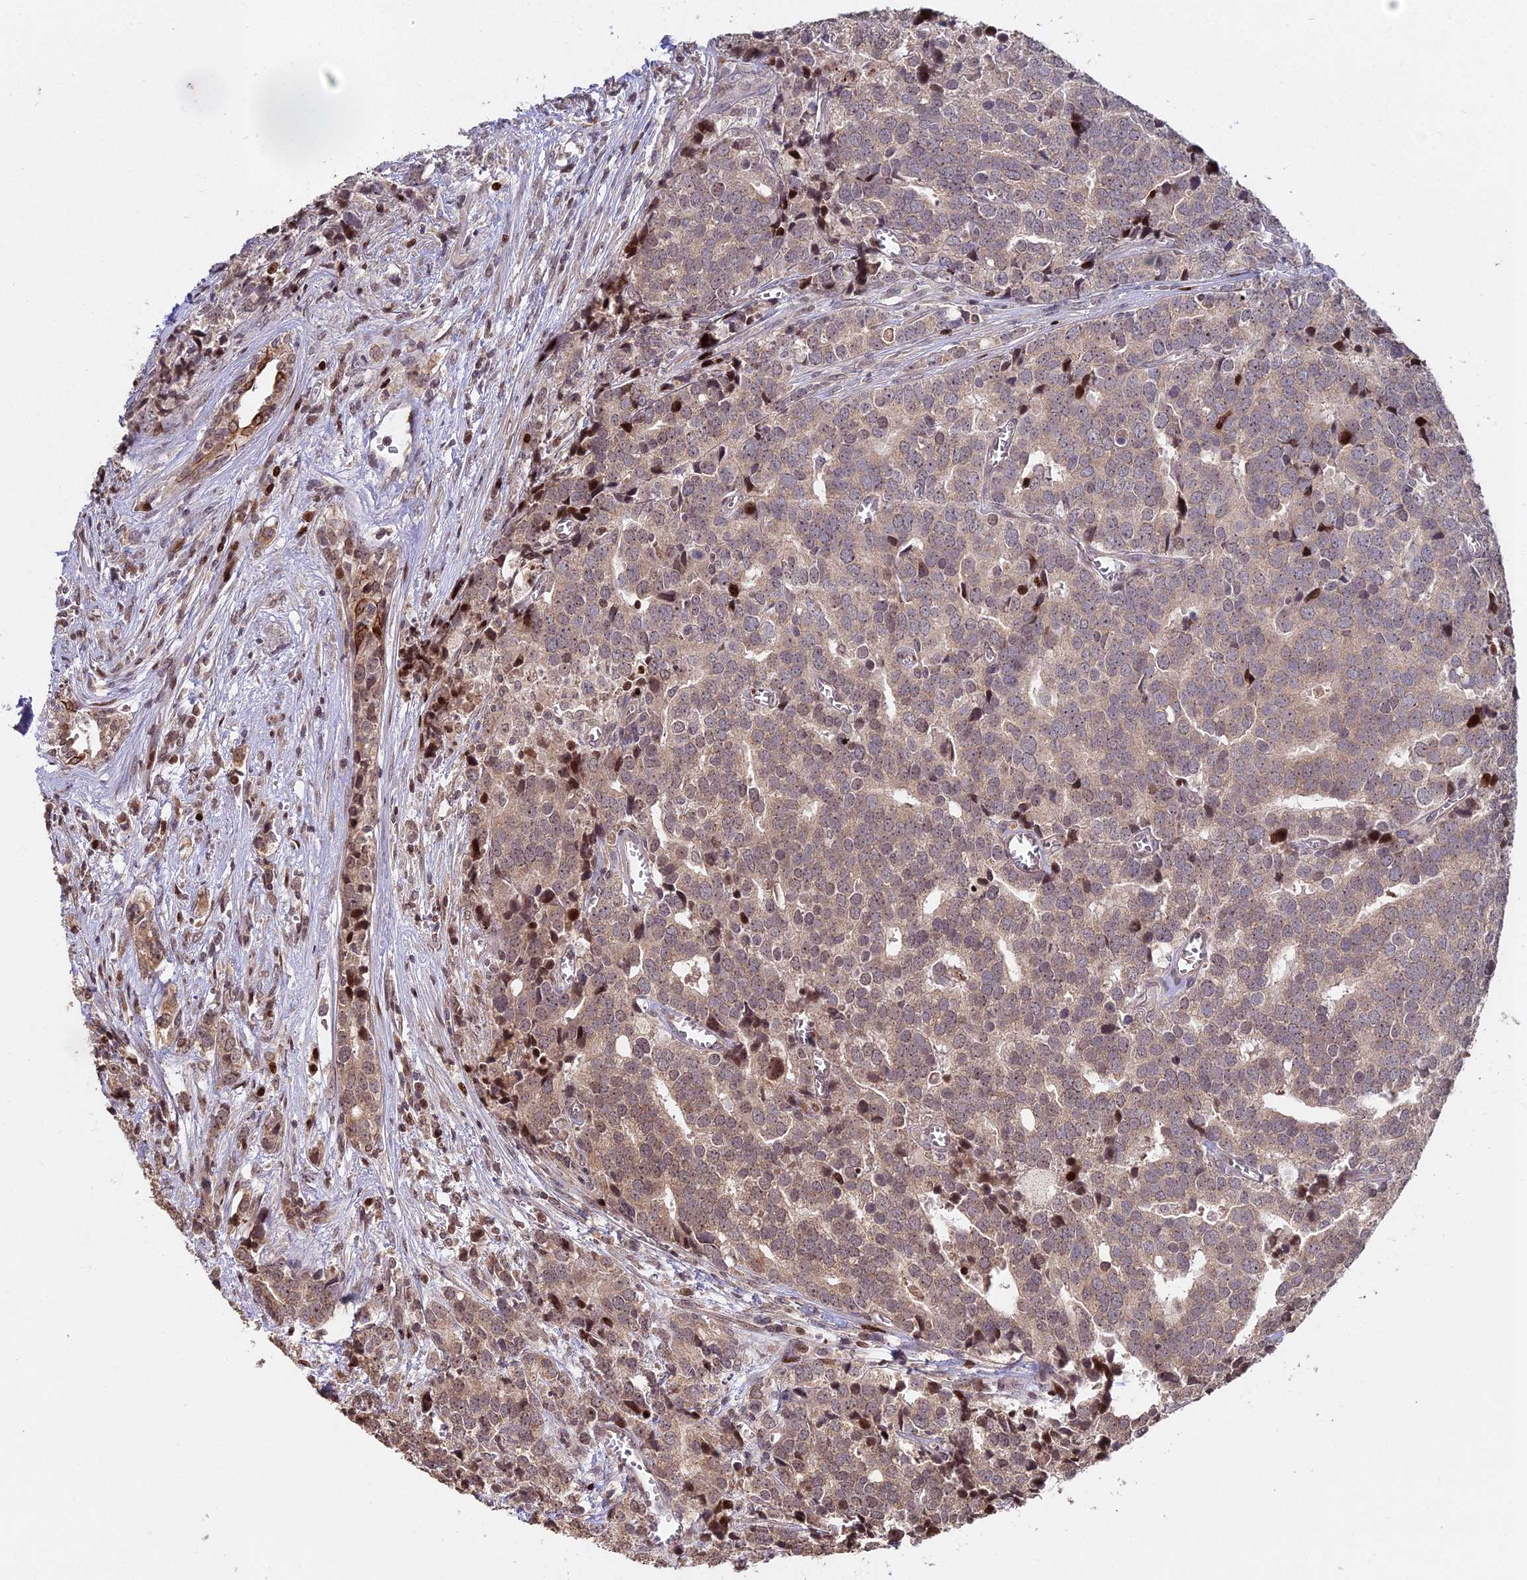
{"staining": {"intensity": "moderate", "quantity": ">75%", "location": "cytoplasmic/membranous,nuclear"}, "tissue": "prostate cancer", "cell_type": "Tumor cells", "image_type": "cancer", "snomed": [{"axis": "morphology", "description": "Adenocarcinoma, High grade"}, {"axis": "topography", "description": "Prostate"}], "caption": "This is a micrograph of IHC staining of prostate adenocarcinoma (high-grade), which shows moderate expression in the cytoplasmic/membranous and nuclear of tumor cells.", "gene": "RBMS2", "patient": {"sex": "male", "age": 71}}